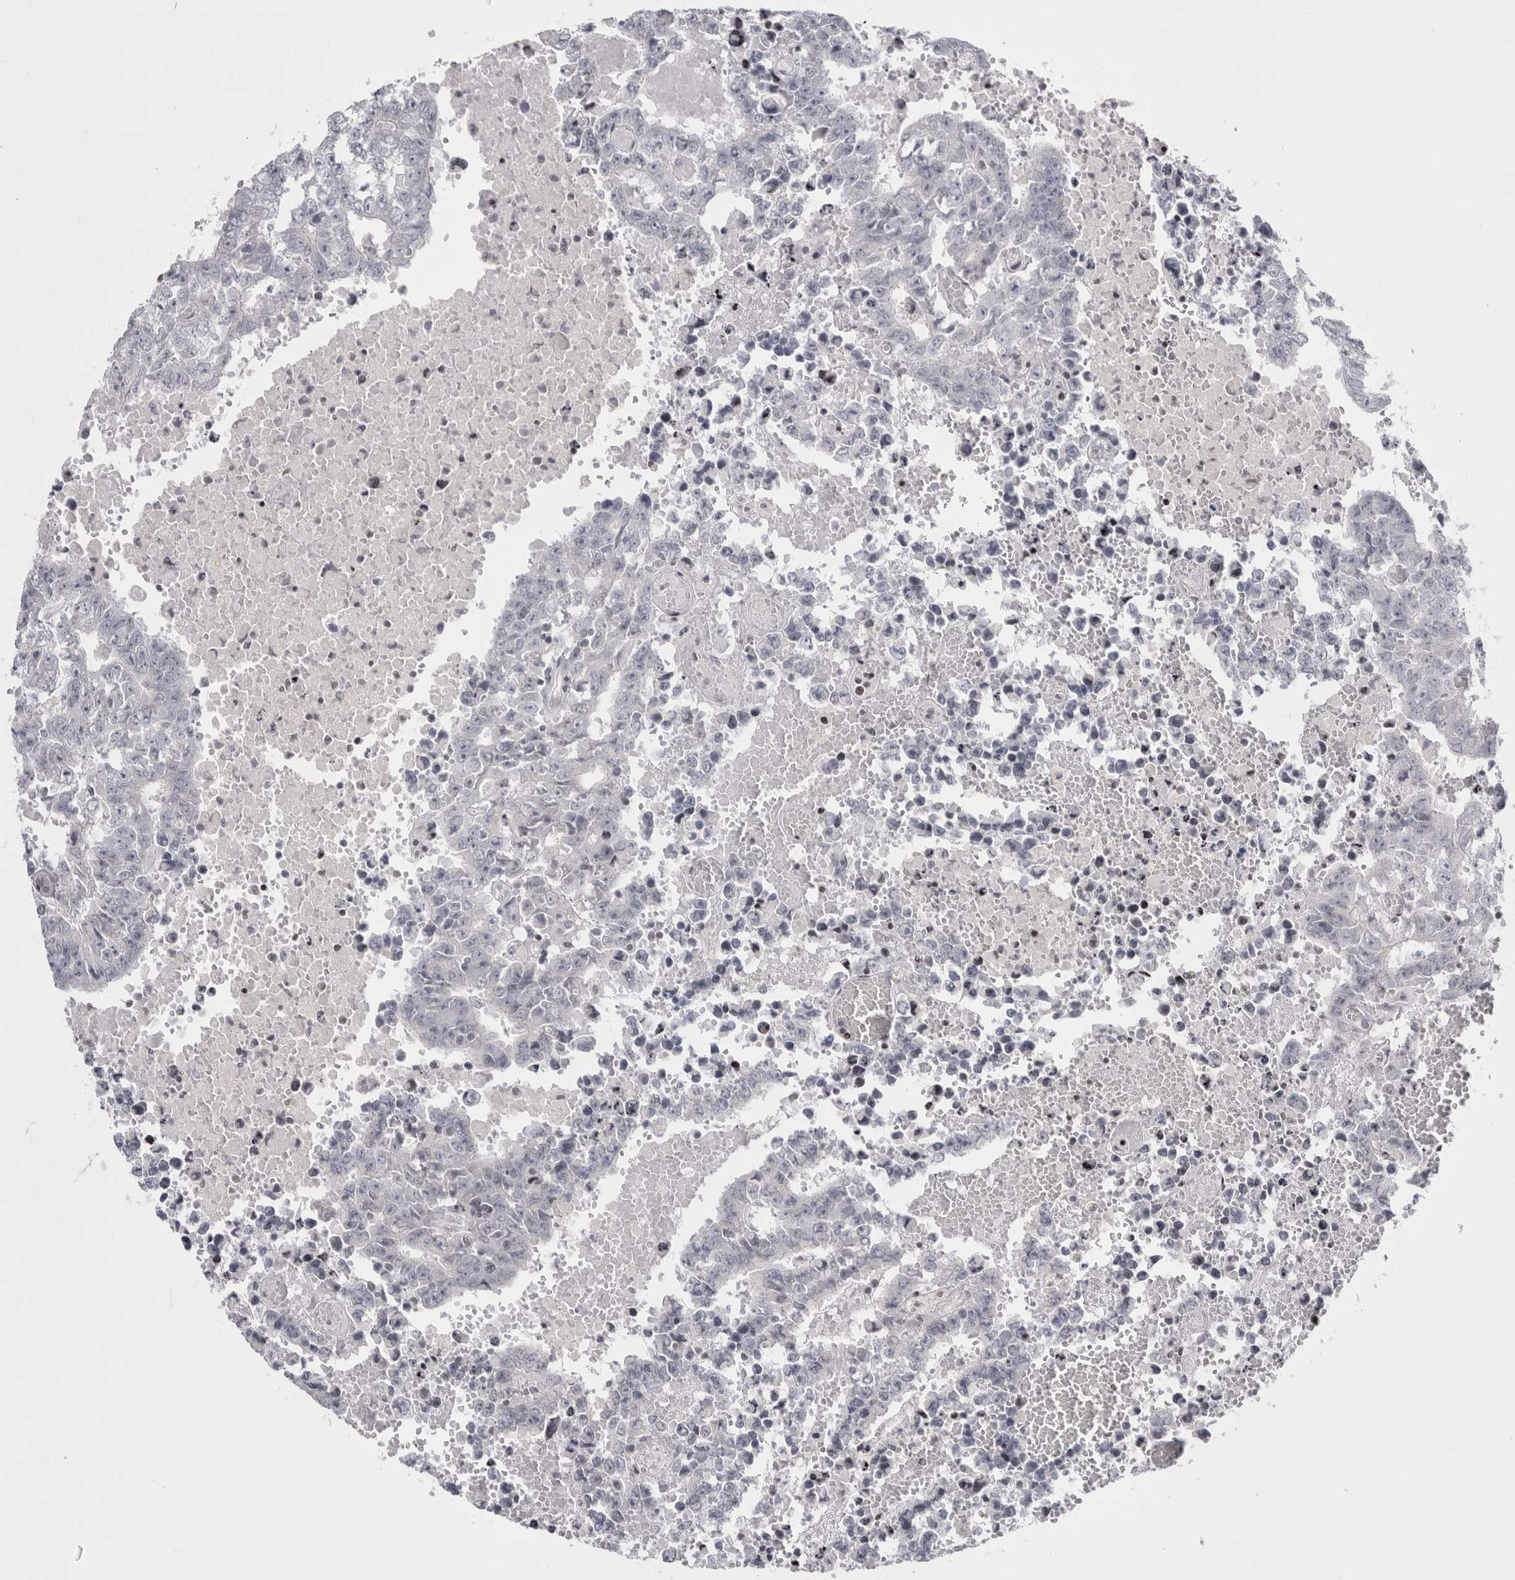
{"staining": {"intensity": "negative", "quantity": "none", "location": "none"}, "tissue": "testis cancer", "cell_type": "Tumor cells", "image_type": "cancer", "snomed": [{"axis": "morphology", "description": "Carcinoma, Embryonal, NOS"}, {"axis": "topography", "description": "Testis"}], "caption": "DAB (3,3'-diaminobenzidine) immunohistochemical staining of testis cancer displays no significant expression in tumor cells.", "gene": "FNDC8", "patient": {"sex": "male", "age": 25}}